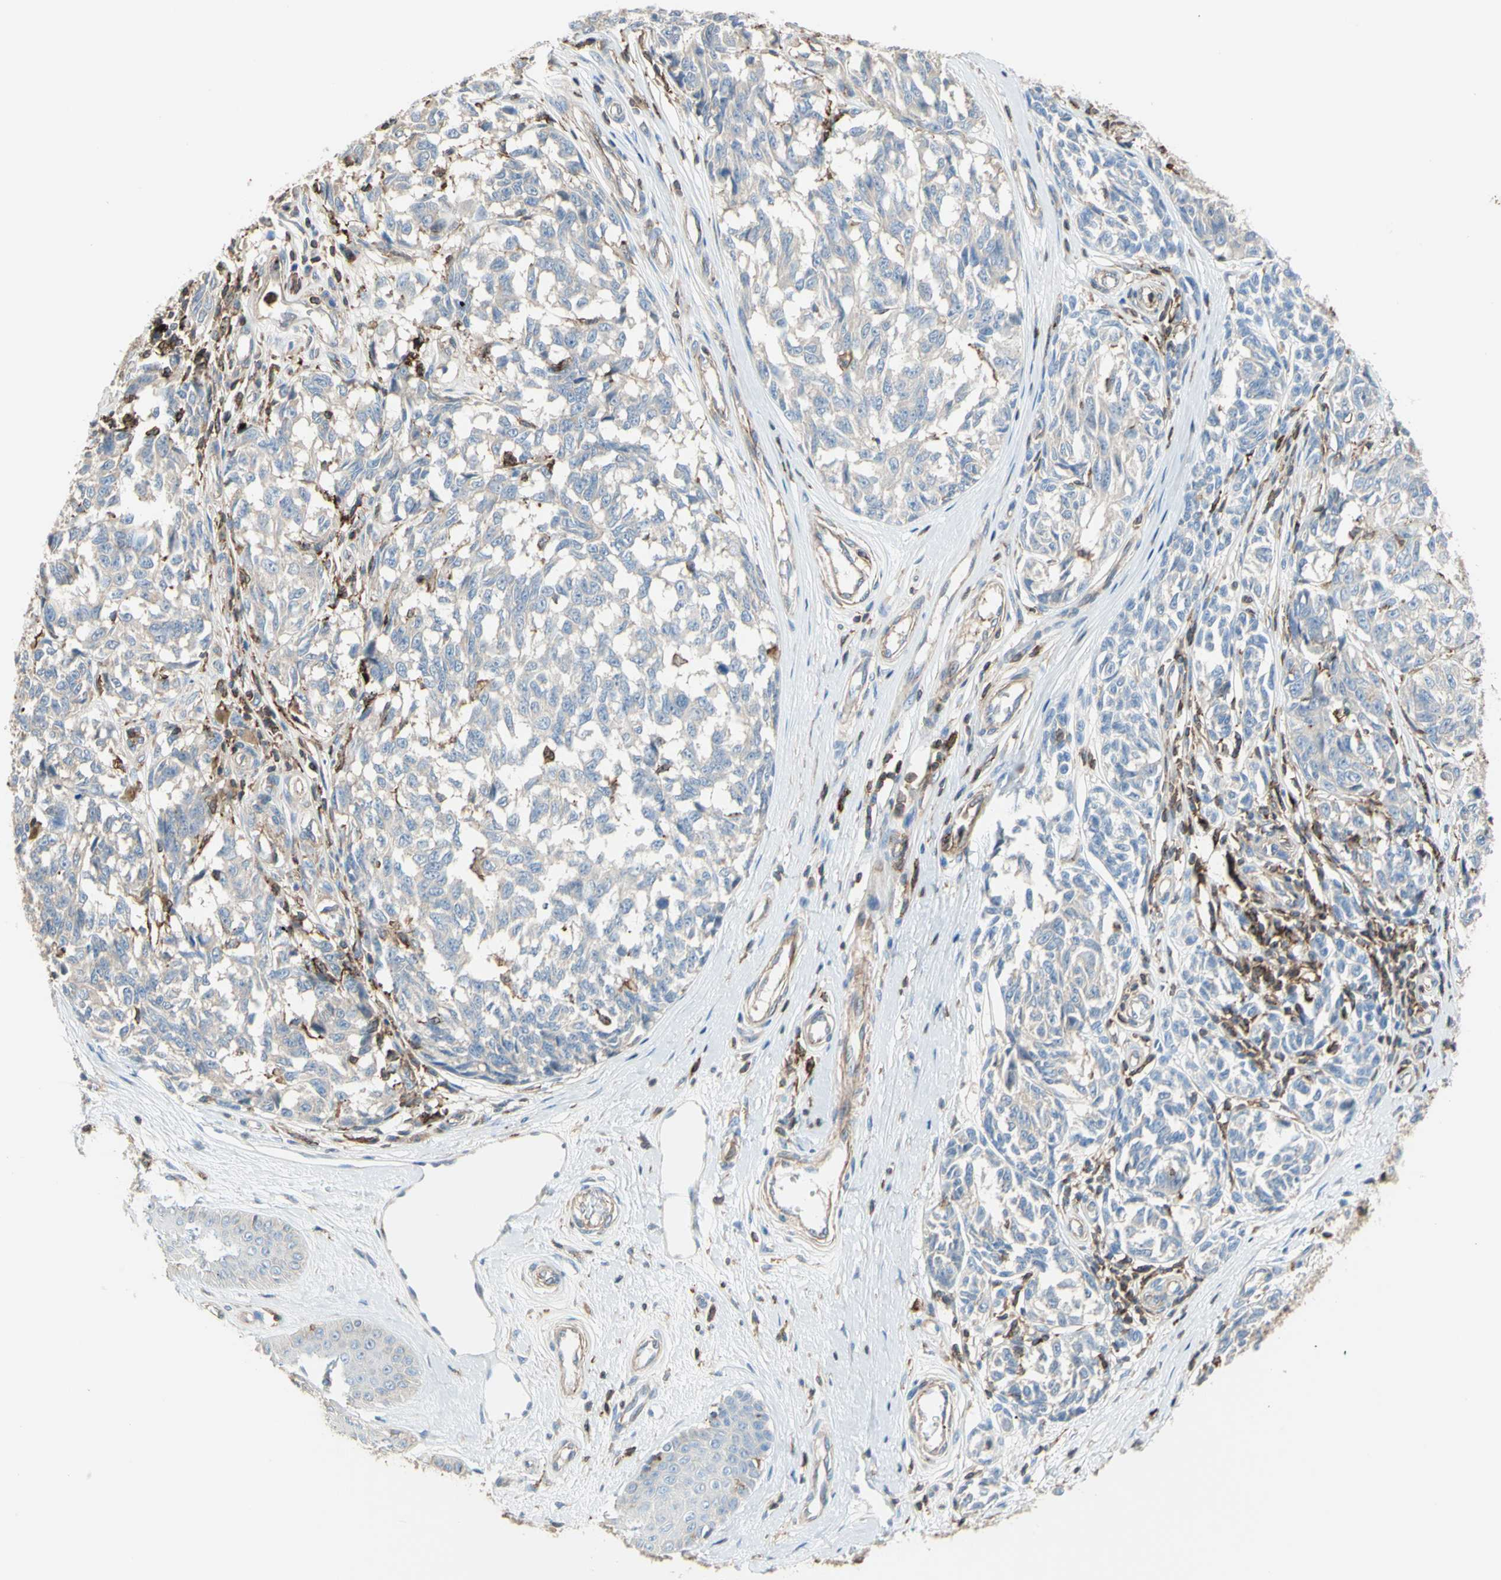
{"staining": {"intensity": "negative", "quantity": "none", "location": "none"}, "tissue": "melanoma", "cell_type": "Tumor cells", "image_type": "cancer", "snomed": [{"axis": "morphology", "description": "Malignant melanoma, NOS"}, {"axis": "topography", "description": "Skin"}], "caption": "Photomicrograph shows no protein expression in tumor cells of malignant melanoma tissue.", "gene": "SEMA4C", "patient": {"sex": "female", "age": 64}}